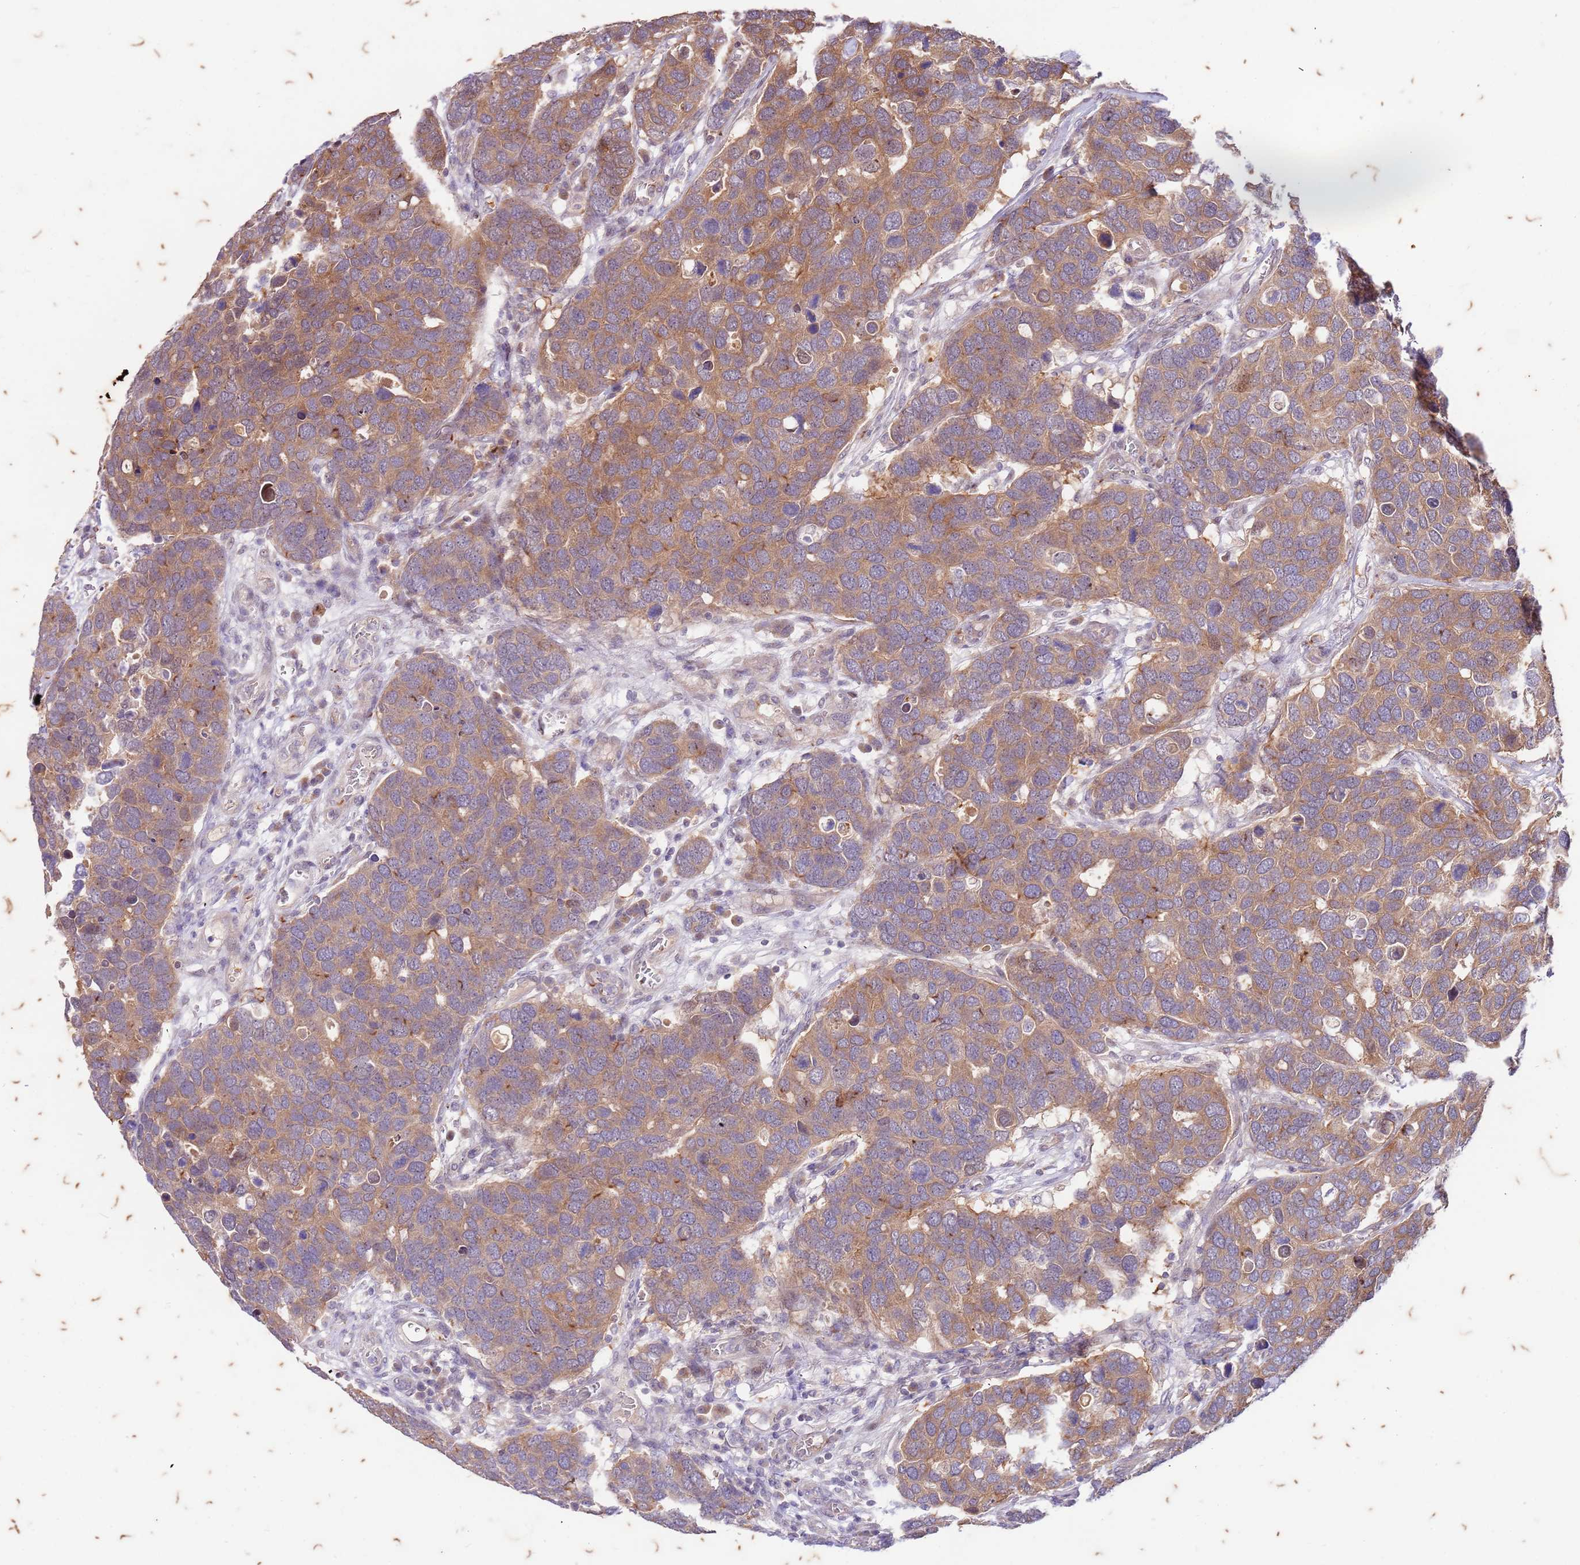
{"staining": {"intensity": "moderate", "quantity": "25%-75%", "location": "cytoplasmic/membranous"}, "tissue": "breast cancer", "cell_type": "Tumor cells", "image_type": "cancer", "snomed": [{"axis": "morphology", "description": "Duct carcinoma"}, {"axis": "topography", "description": "Breast"}], "caption": "Immunohistochemical staining of human infiltrating ductal carcinoma (breast) shows medium levels of moderate cytoplasmic/membranous positivity in about 25%-75% of tumor cells. The staining was performed using DAB (3,3'-diaminobenzidine), with brown indicating positive protein expression. Nuclei are stained blue with hematoxylin.", "gene": "RAPGEF3", "patient": {"sex": "female", "age": 83}}